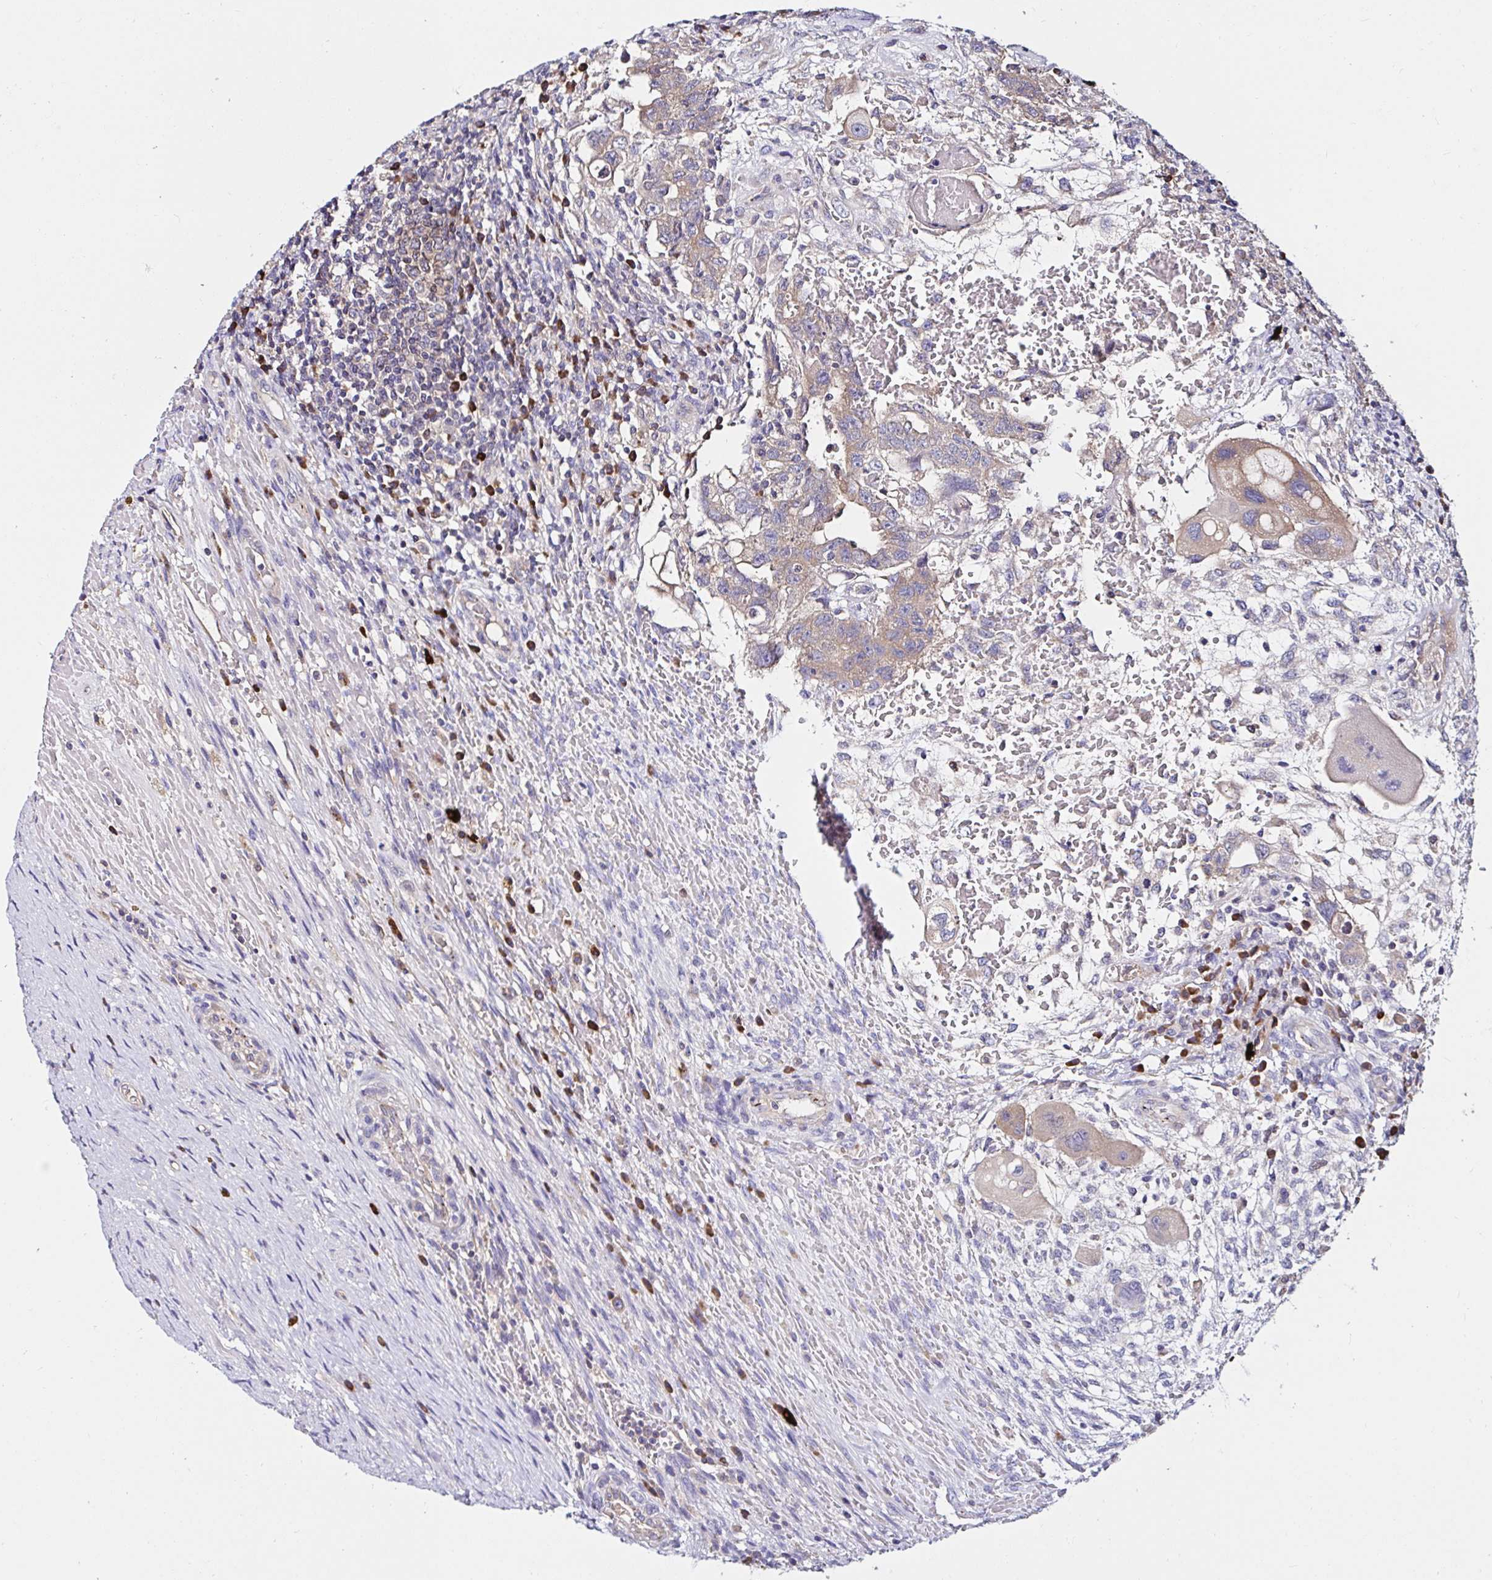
{"staining": {"intensity": "weak", "quantity": "25%-75%", "location": "cytoplasmic/membranous"}, "tissue": "testis cancer", "cell_type": "Tumor cells", "image_type": "cancer", "snomed": [{"axis": "morphology", "description": "Carcinoma, Embryonal, NOS"}, {"axis": "topography", "description": "Testis"}], "caption": "Testis cancer (embryonal carcinoma) tissue shows weak cytoplasmic/membranous expression in approximately 25%-75% of tumor cells, visualized by immunohistochemistry. Ihc stains the protein in brown and the nuclei are stained blue.", "gene": "VSIG2", "patient": {"sex": "male", "age": 26}}